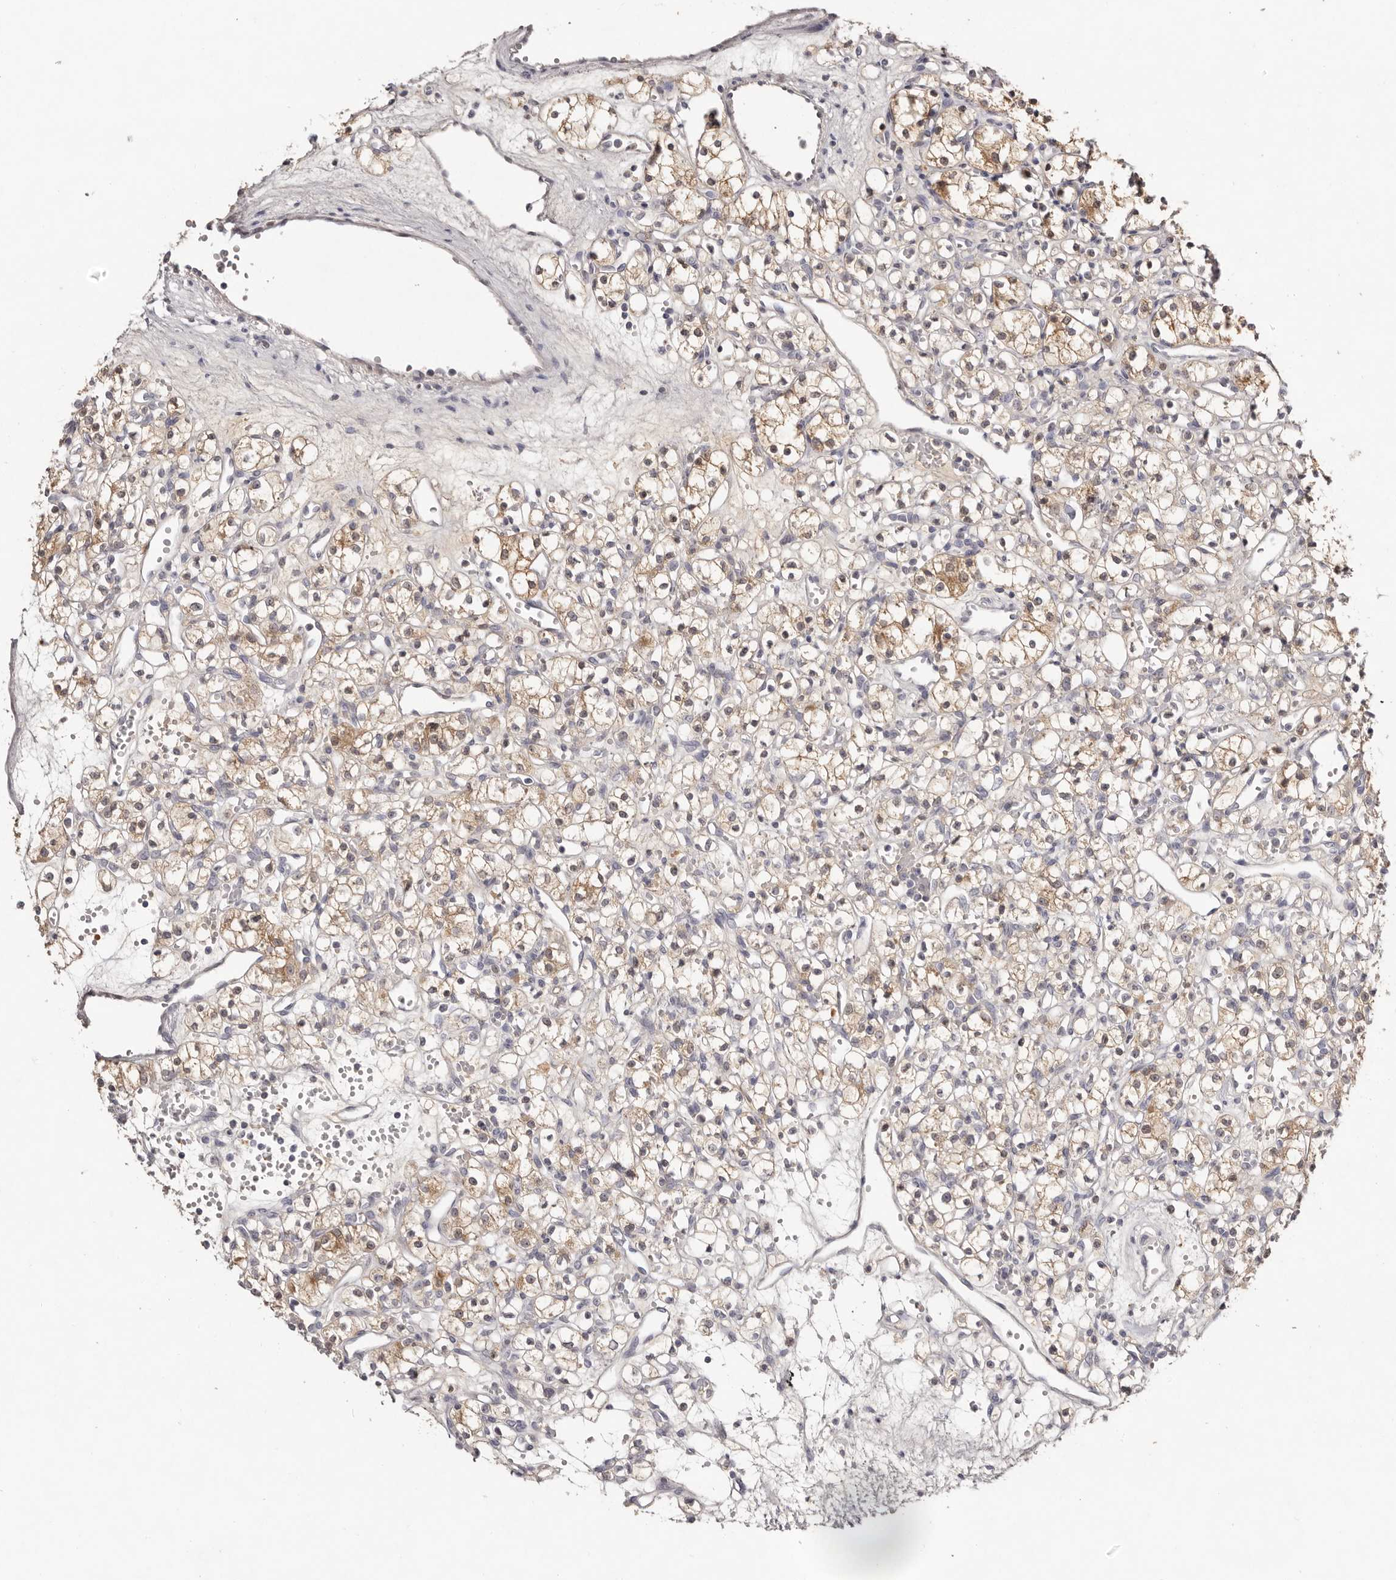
{"staining": {"intensity": "moderate", "quantity": "25%-75%", "location": "cytoplasmic/membranous"}, "tissue": "renal cancer", "cell_type": "Tumor cells", "image_type": "cancer", "snomed": [{"axis": "morphology", "description": "Adenocarcinoma, NOS"}, {"axis": "topography", "description": "Kidney"}], "caption": "Immunohistochemistry (IHC) micrograph of neoplastic tissue: human renal cancer (adenocarcinoma) stained using IHC demonstrates medium levels of moderate protein expression localized specifically in the cytoplasmic/membranous of tumor cells, appearing as a cytoplasmic/membranous brown color.", "gene": "SCUBE2", "patient": {"sex": "female", "age": 59}}